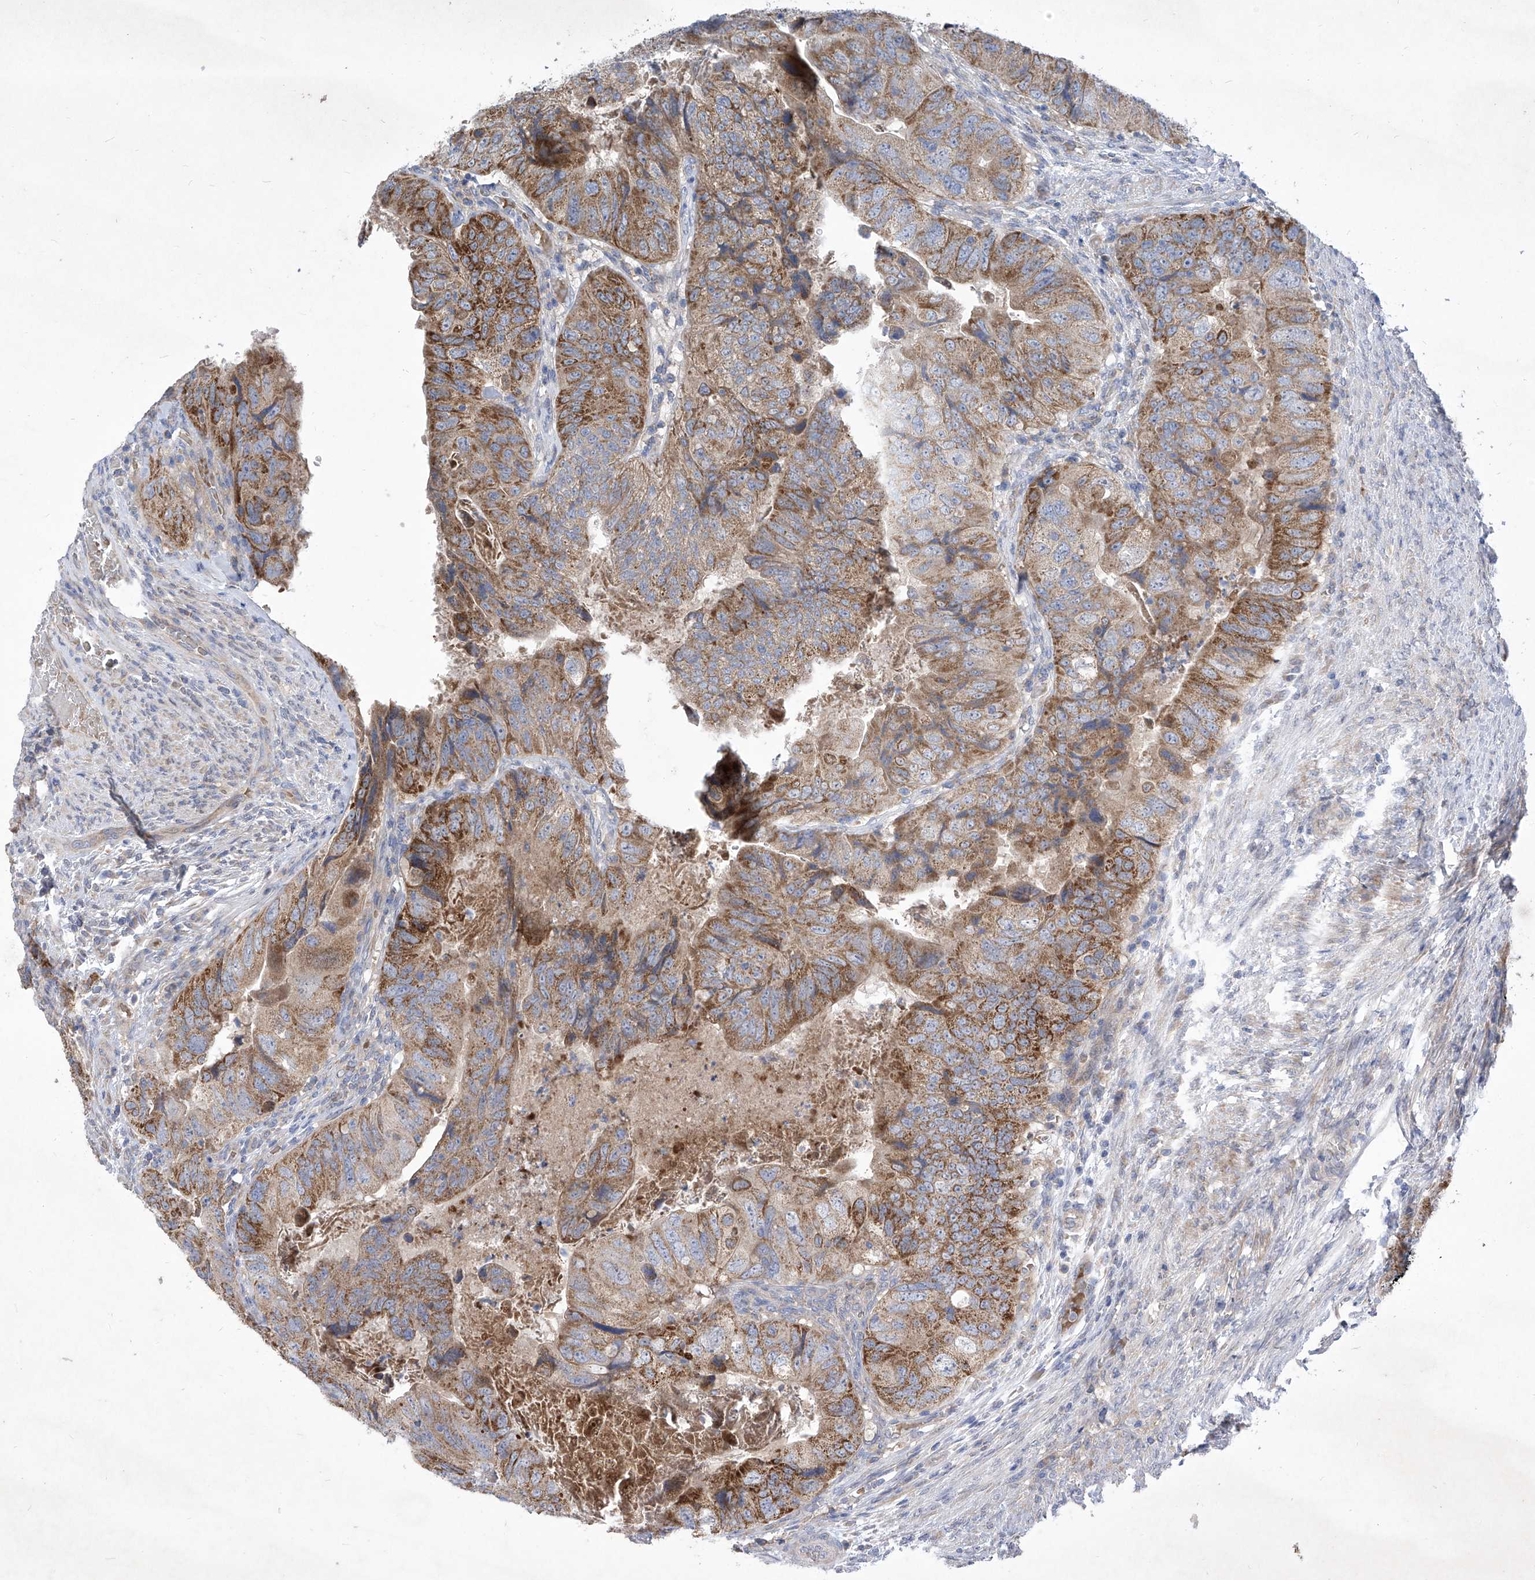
{"staining": {"intensity": "moderate", "quantity": ">75%", "location": "cytoplasmic/membranous"}, "tissue": "colorectal cancer", "cell_type": "Tumor cells", "image_type": "cancer", "snomed": [{"axis": "morphology", "description": "Adenocarcinoma, NOS"}, {"axis": "topography", "description": "Rectum"}], "caption": "IHC photomicrograph of human colorectal cancer (adenocarcinoma) stained for a protein (brown), which demonstrates medium levels of moderate cytoplasmic/membranous positivity in approximately >75% of tumor cells.", "gene": "COQ3", "patient": {"sex": "male", "age": 63}}